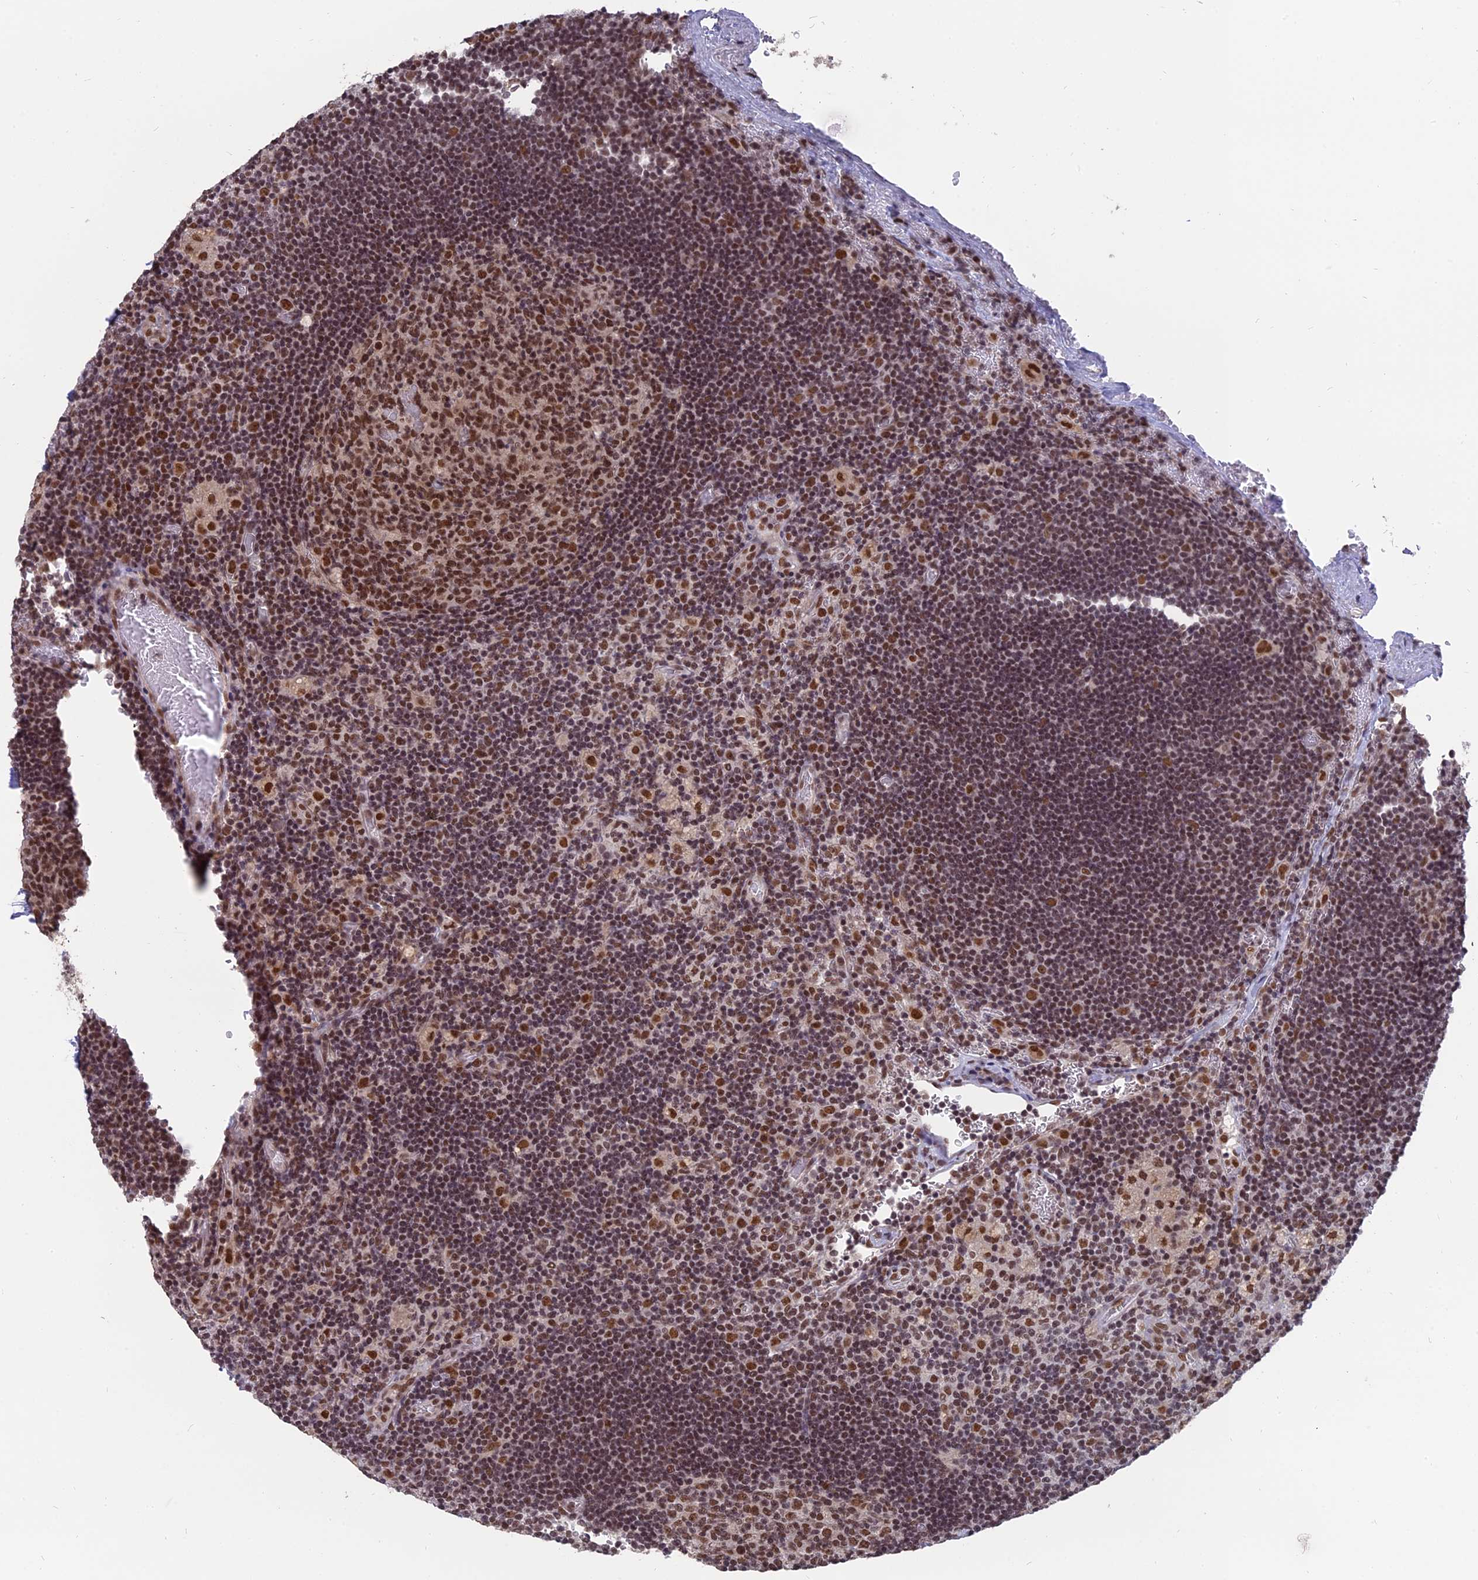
{"staining": {"intensity": "moderate", "quantity": ">75%", "location": "nuclear"}, "tissue": "lymph node", "cell_type": "Germinal center cells", "image_type": "normal", "snomed": [{"axis": "morphology", "description": "Normal tissue, NOS"}, {"axis": "topography", "description": "Lymph node"}], "caption": "Protein expression analysis of benign lymph node displays moderate nuclear positivity in approximately >75% of germinal center cells. Ihc stains the protein of interest in brown and the nuclei are stained blue.", "gene": "NR1H3", "patient": {"sex": "female", "age": 73}}